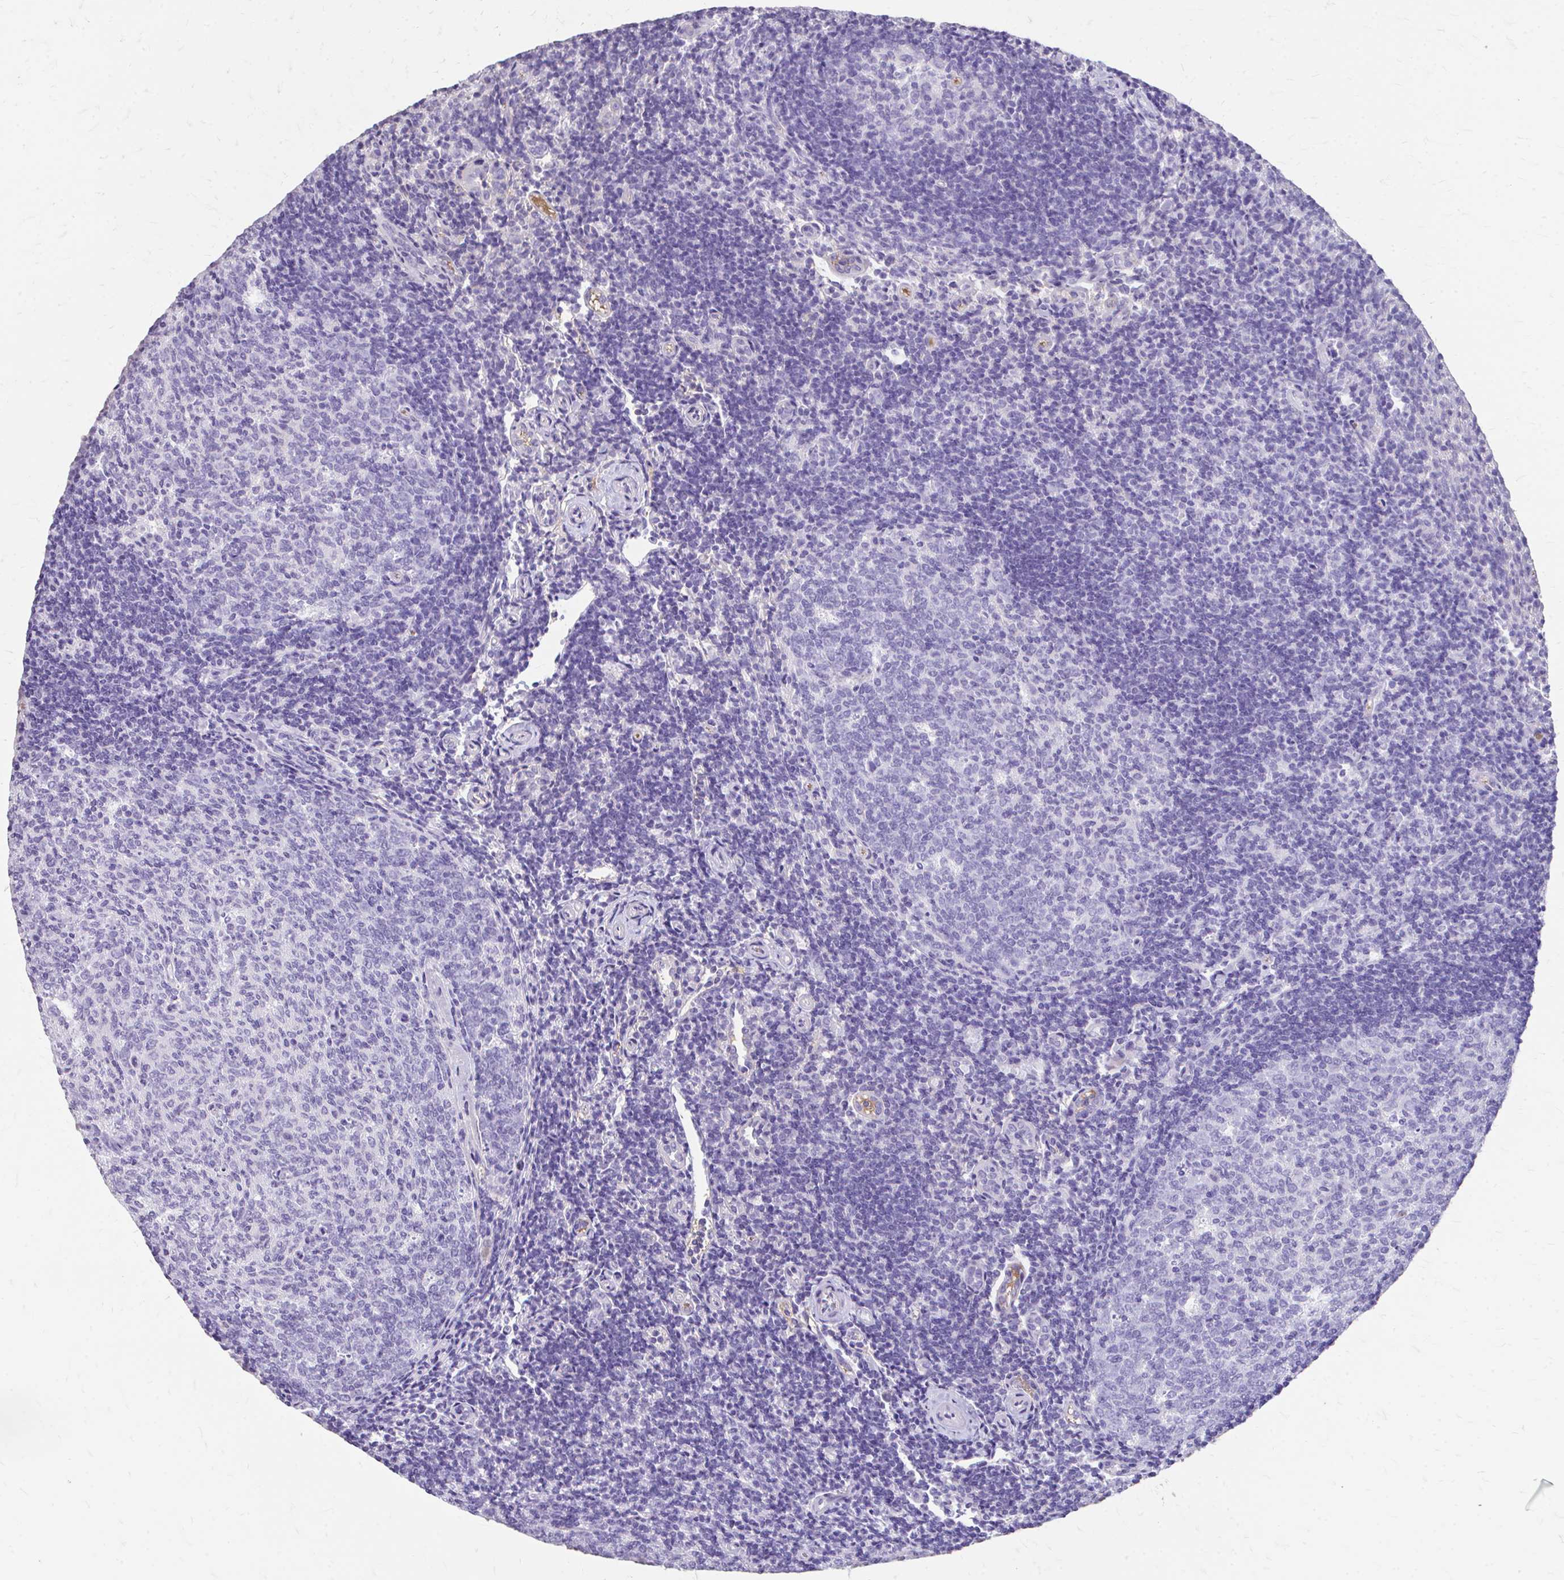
{"staining": {"intensity": "negative", "quantity": "none", "location": "none"}, "tissue": "tonsil", "cell_type": "Germinal center cells", "image_type": "normal", "snomed": [{"axis": "morphology", "description": "Normal tissue, NOS"}, {"axis": "topography", "description": "Tonsil"}], "caption": "This is an IHC image of normal human tonsil. There is no expression in germinal center cells.", "gene": "CFH", "patient": {"sex": "female", "age": 10}}